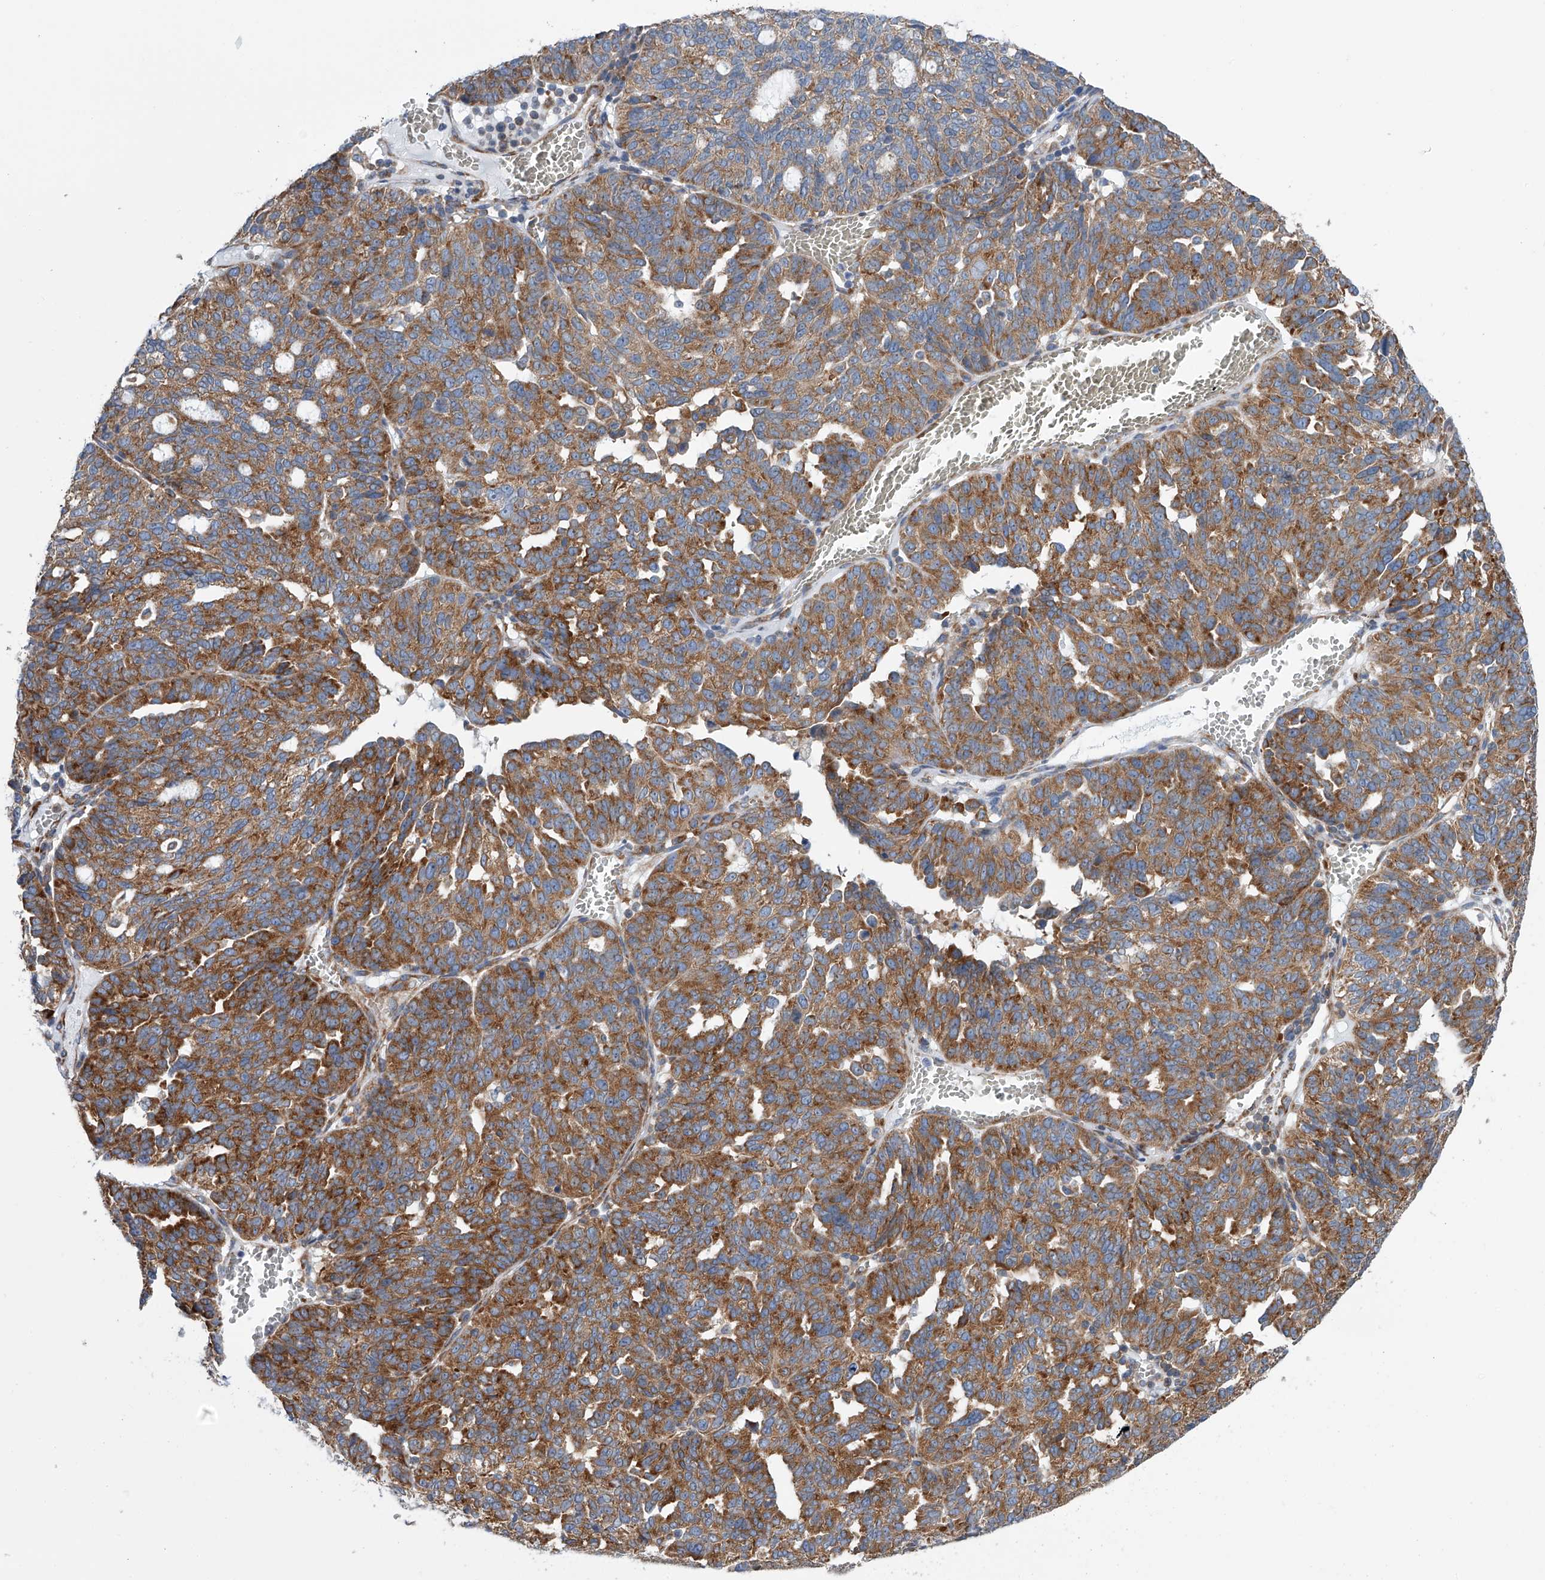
{"staining": {"intensity": "moderate", "quantity": ">75%", "location": "cytoplasmic/membranous"}, "tissue": "ovarian cancer", "cell_type": "Tumor cells", "image_type": "cancer", "snomed": [{"axis": "morphology", "description": "Cystadenocarcinoma, serous, NOS"}, {"axis": "topography", "description": "Ovary"}], "caption": "An IHC micrograph of tumor tissue is shown. Protein staining in brown labels moderate cytoplasmic/membranous positivity in serous cystadenocarcinoma (ovarian) within tumor cells.", "gene": "RPL26L1", "patient": {"sex": "female", "age": 59}}